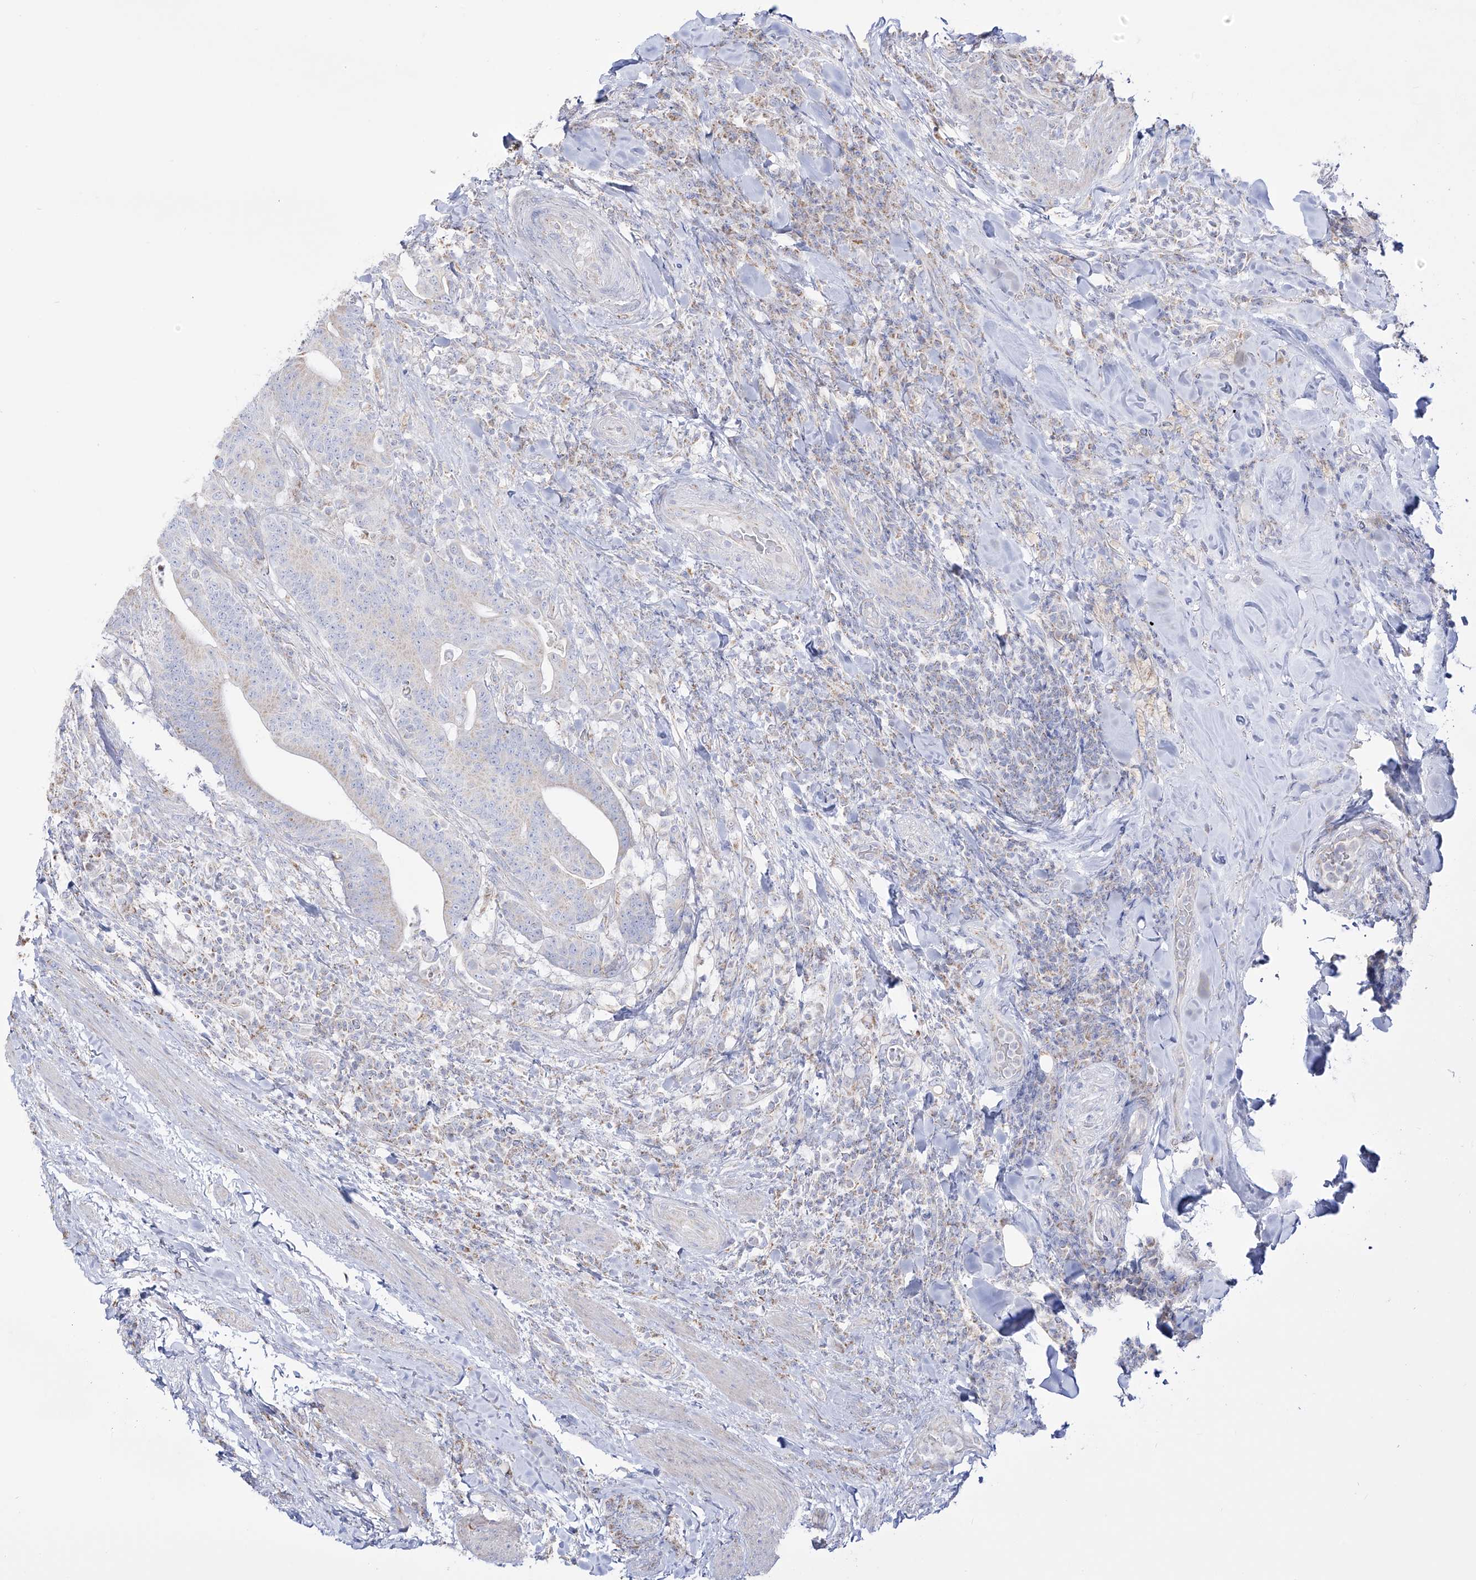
{"staining": {"intensity": "weak", "quantity": "<25%", "location": "cytoplasmic/membranous"}, "tissue": "colorectal cancer", "cell_type": "Tumor cells", "image_type": "cancer", "snomed": [{"axis": "morphology", "description": "Adenocarcinoma, NOS"}, {"axis": "topography", "description": "Colon"}], "caption": "IHC image of human colorectal adenocarcinoma stained for a protein (brown), which shows no staining in tumor cells.", "gene": "RCHY1", "patient": {"sex": "female", "age": 66}}